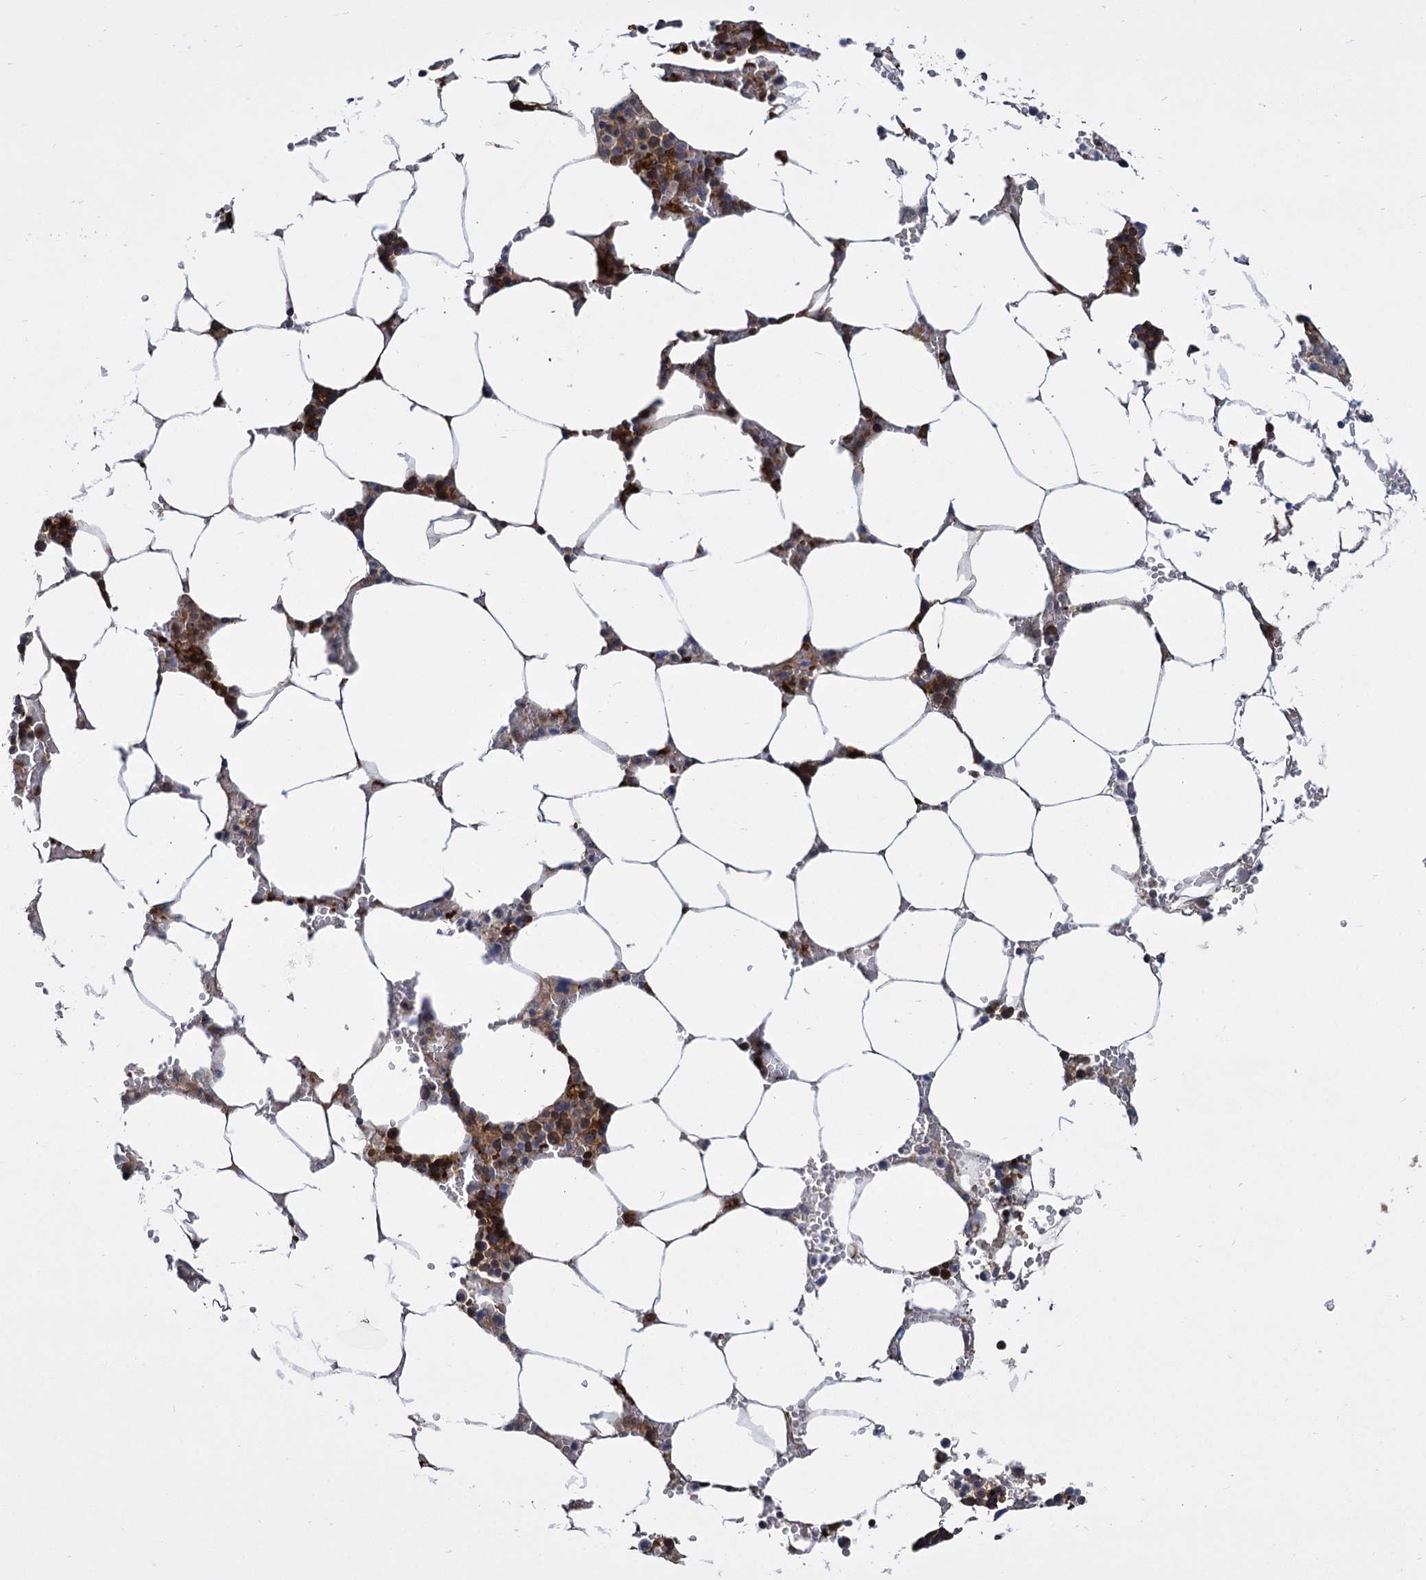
{"staining": {"intensity": "moderate", "quantity": "25%-75%", "location": "cytoplasmic/membranous"}, "tissue": "bone marrow", "cell_type": "Hematopoietic cells", "image_type": "normal", "snomed": [{"axis": "morphology", "description": "Normal tissue, NOS"}, {"axis": "topography", "description": "Bone marrow"}], "caption": "IHC photomicrograph of normal bone marrow stained for a protein (brown), which demonstrates medium levels of moderate cytoplasmic/membranous expression in approximately 25%-75% of hematopoietic cells.", "gene": "GCLC", "patient": {"sex": "male", "age": 70}}